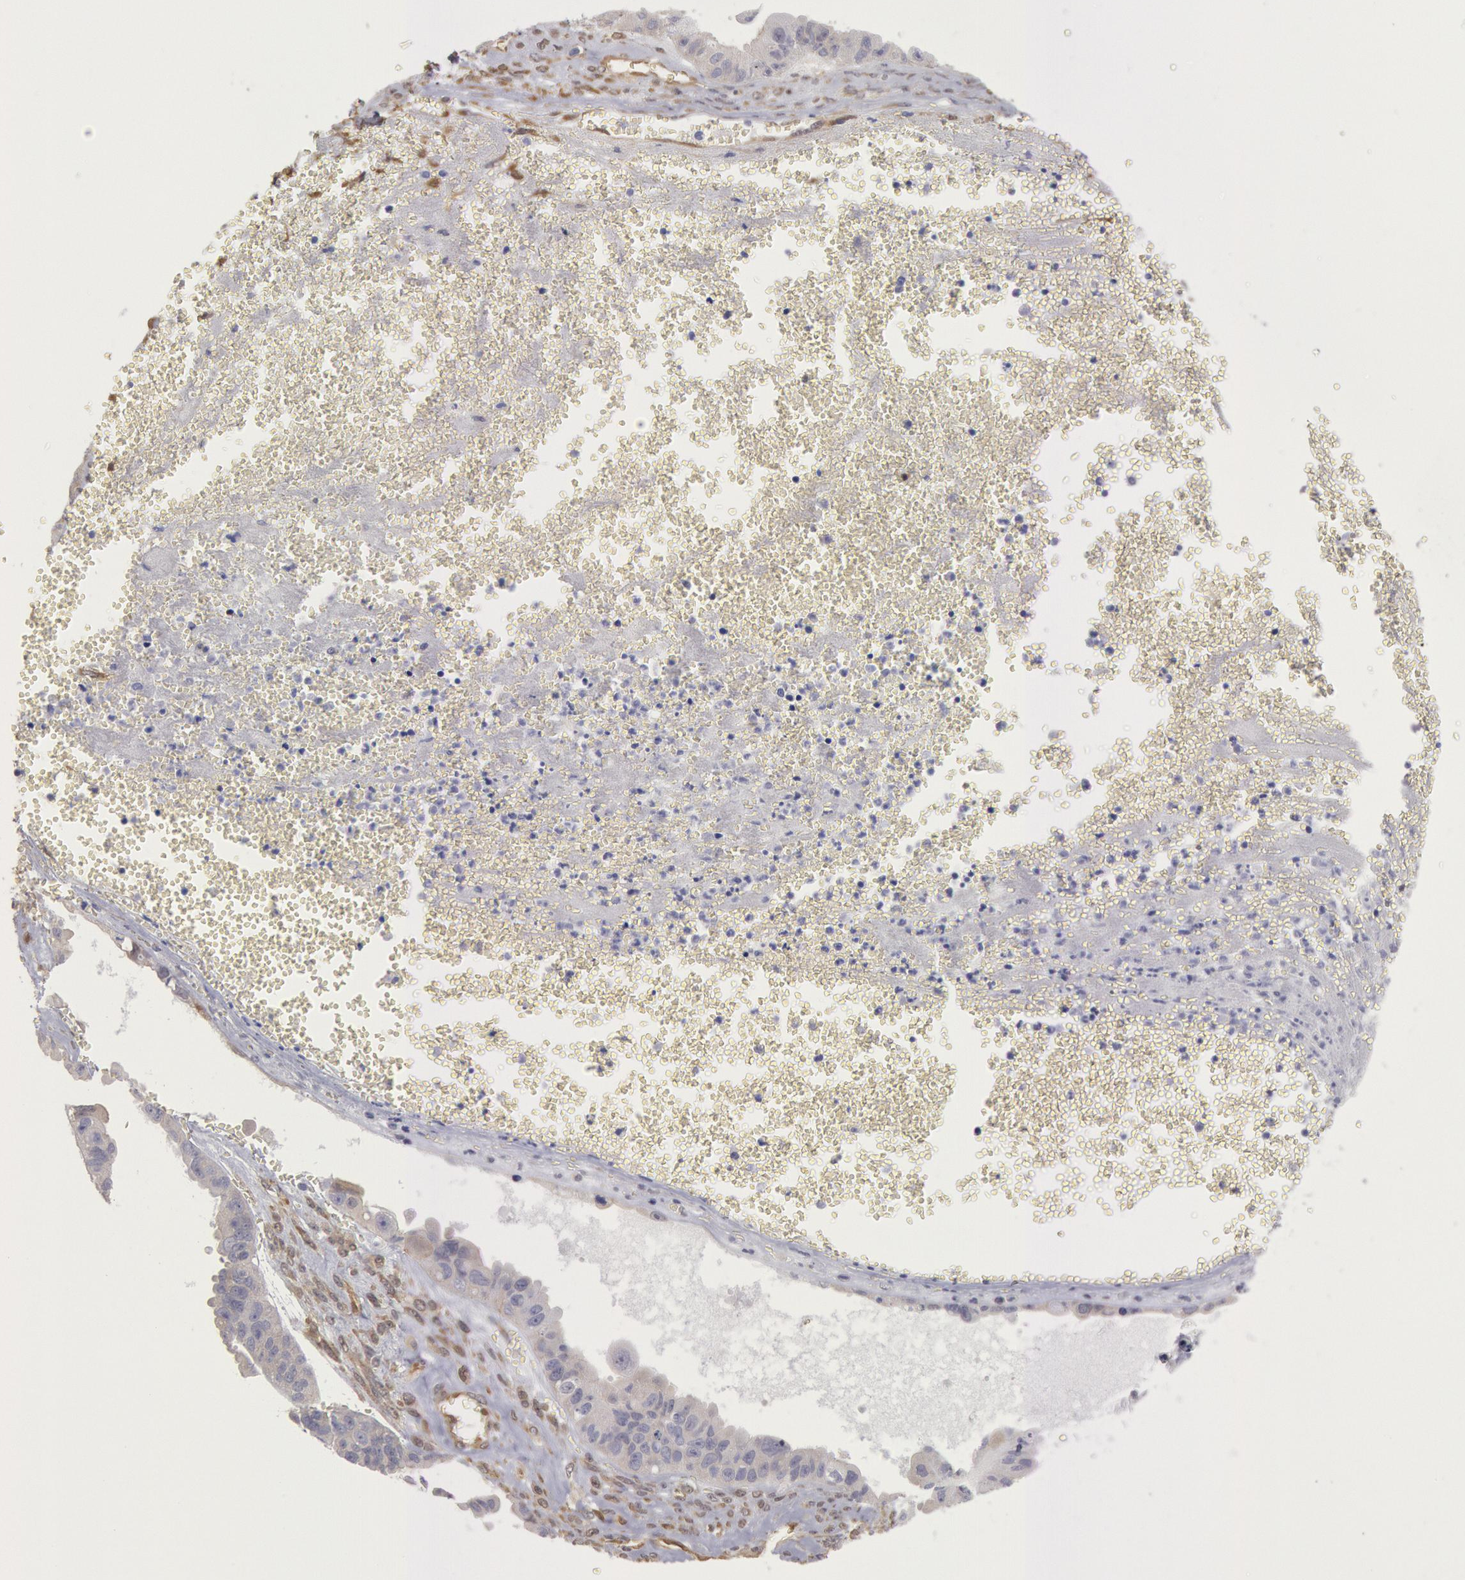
{"staining": {"intensity": "negative", "quantity": "none", "location": "none"}, "tissue": "ovarian cancer", "cell_type": "Tumor cells", "image_type": "cancer", "snomed": [{"axis": "morphology", "description": "Carcinoma, endometroid"}, {"axis": "topography", "description": "Ovary"}], "caption": "Photomicrograph shows no significant protein staining in tumor cells of ovarian cancer.", "gene": "CCDC50", "patient": {"sex": "female", "age": 85}}